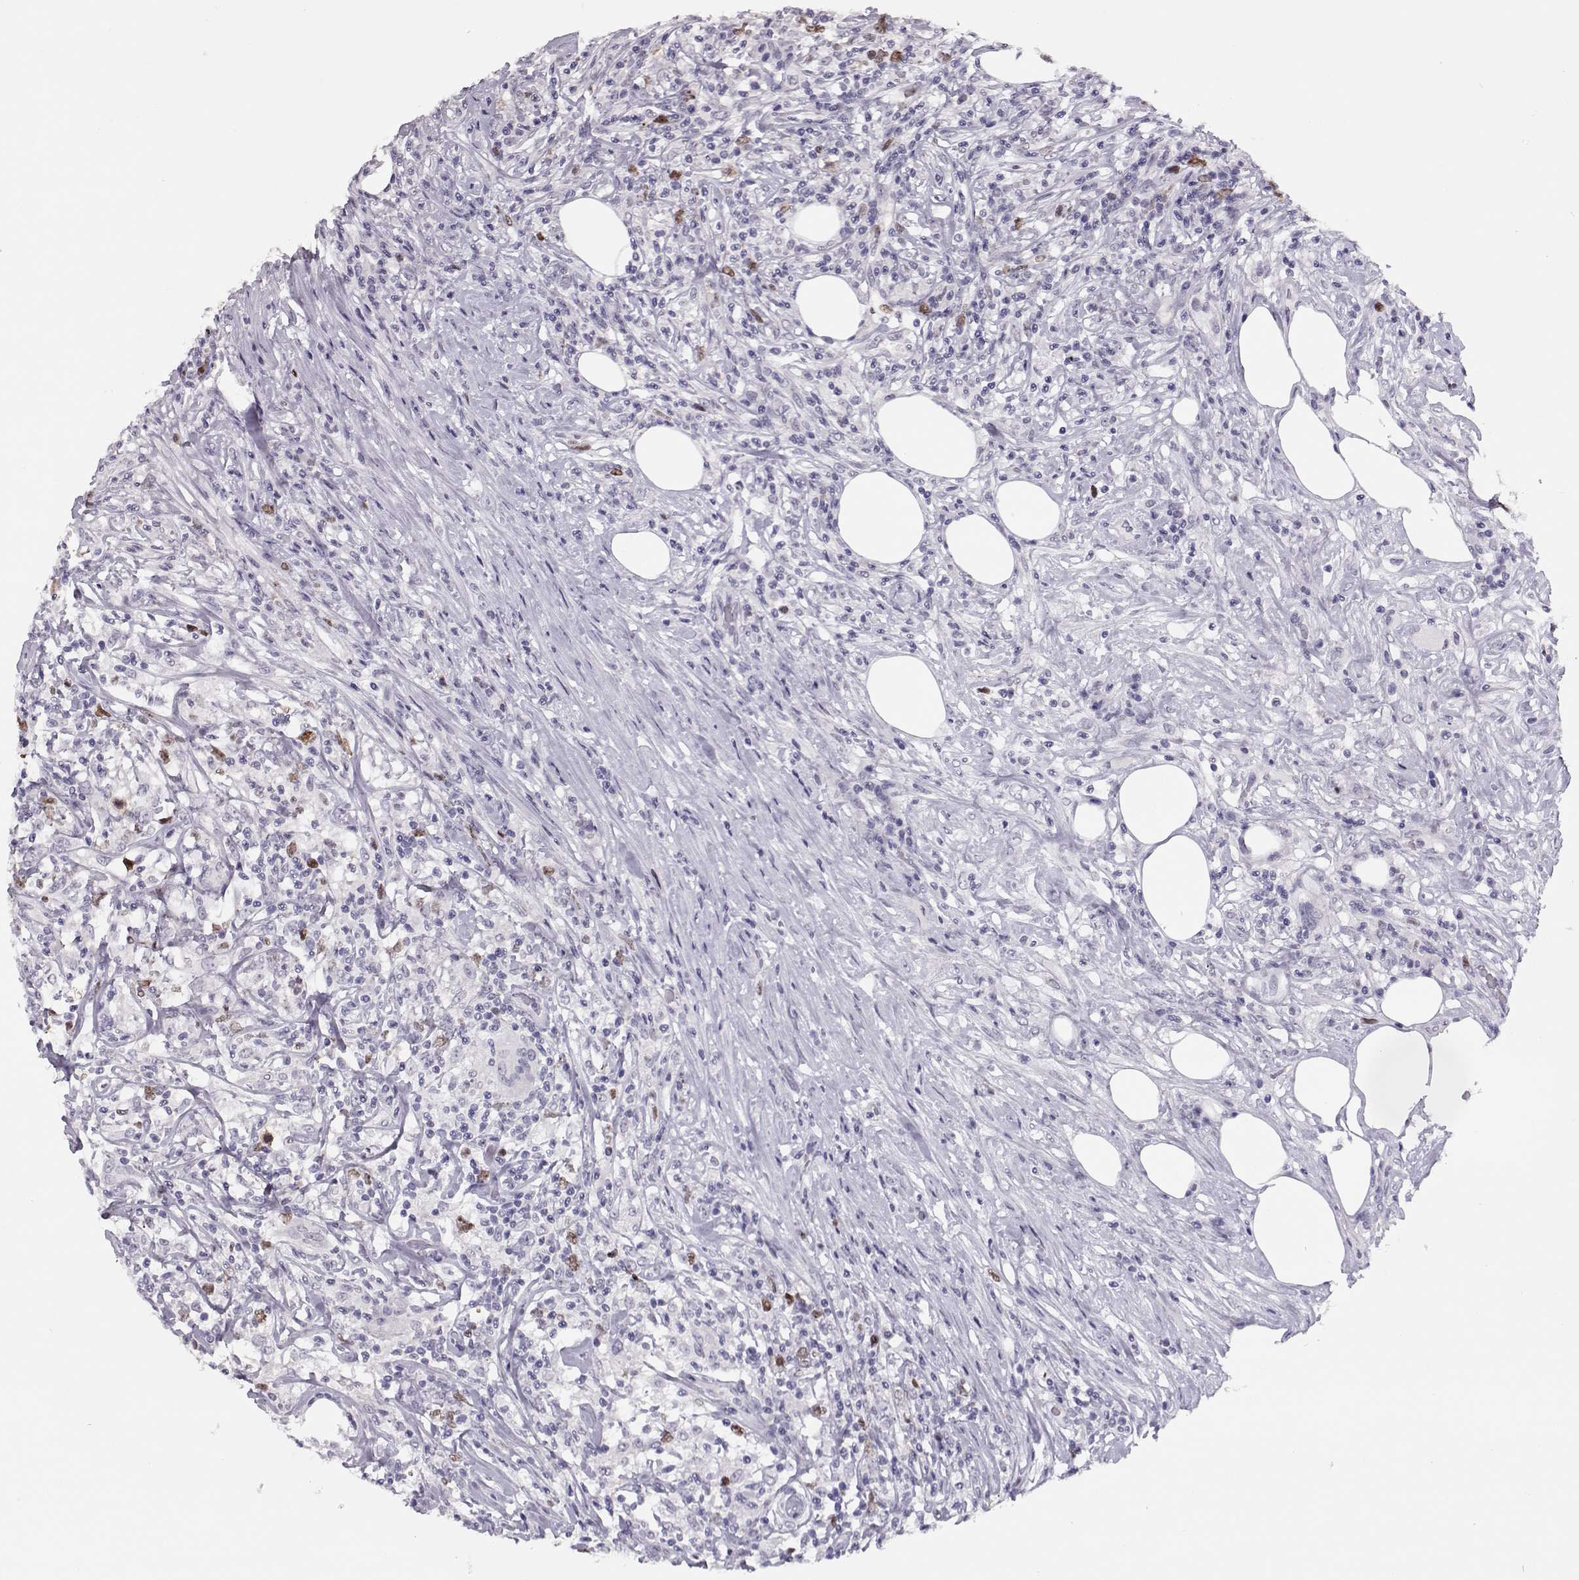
{"staining": {"intensity": "negative", "quantity": "none", "location": "none"}, "tissue": "lymphoma", "cell_type": "Tumor cells", "image_type": "cancer", "snomed": [{"axis": "morphology", "description": "Malignant lymphoma, non-Hodgkin's type, High grade"}, {"axis": "topography", "description": "Lymph node"}], "caption": "The immunohistochemistry (IHC) micrograph has no significant positivity in tumor cells of high-grade malignant lymphoma, non-Hodgkin's type tissue.", "gene": "SGO1", "patient": {"sex": "female", "age": 84}}